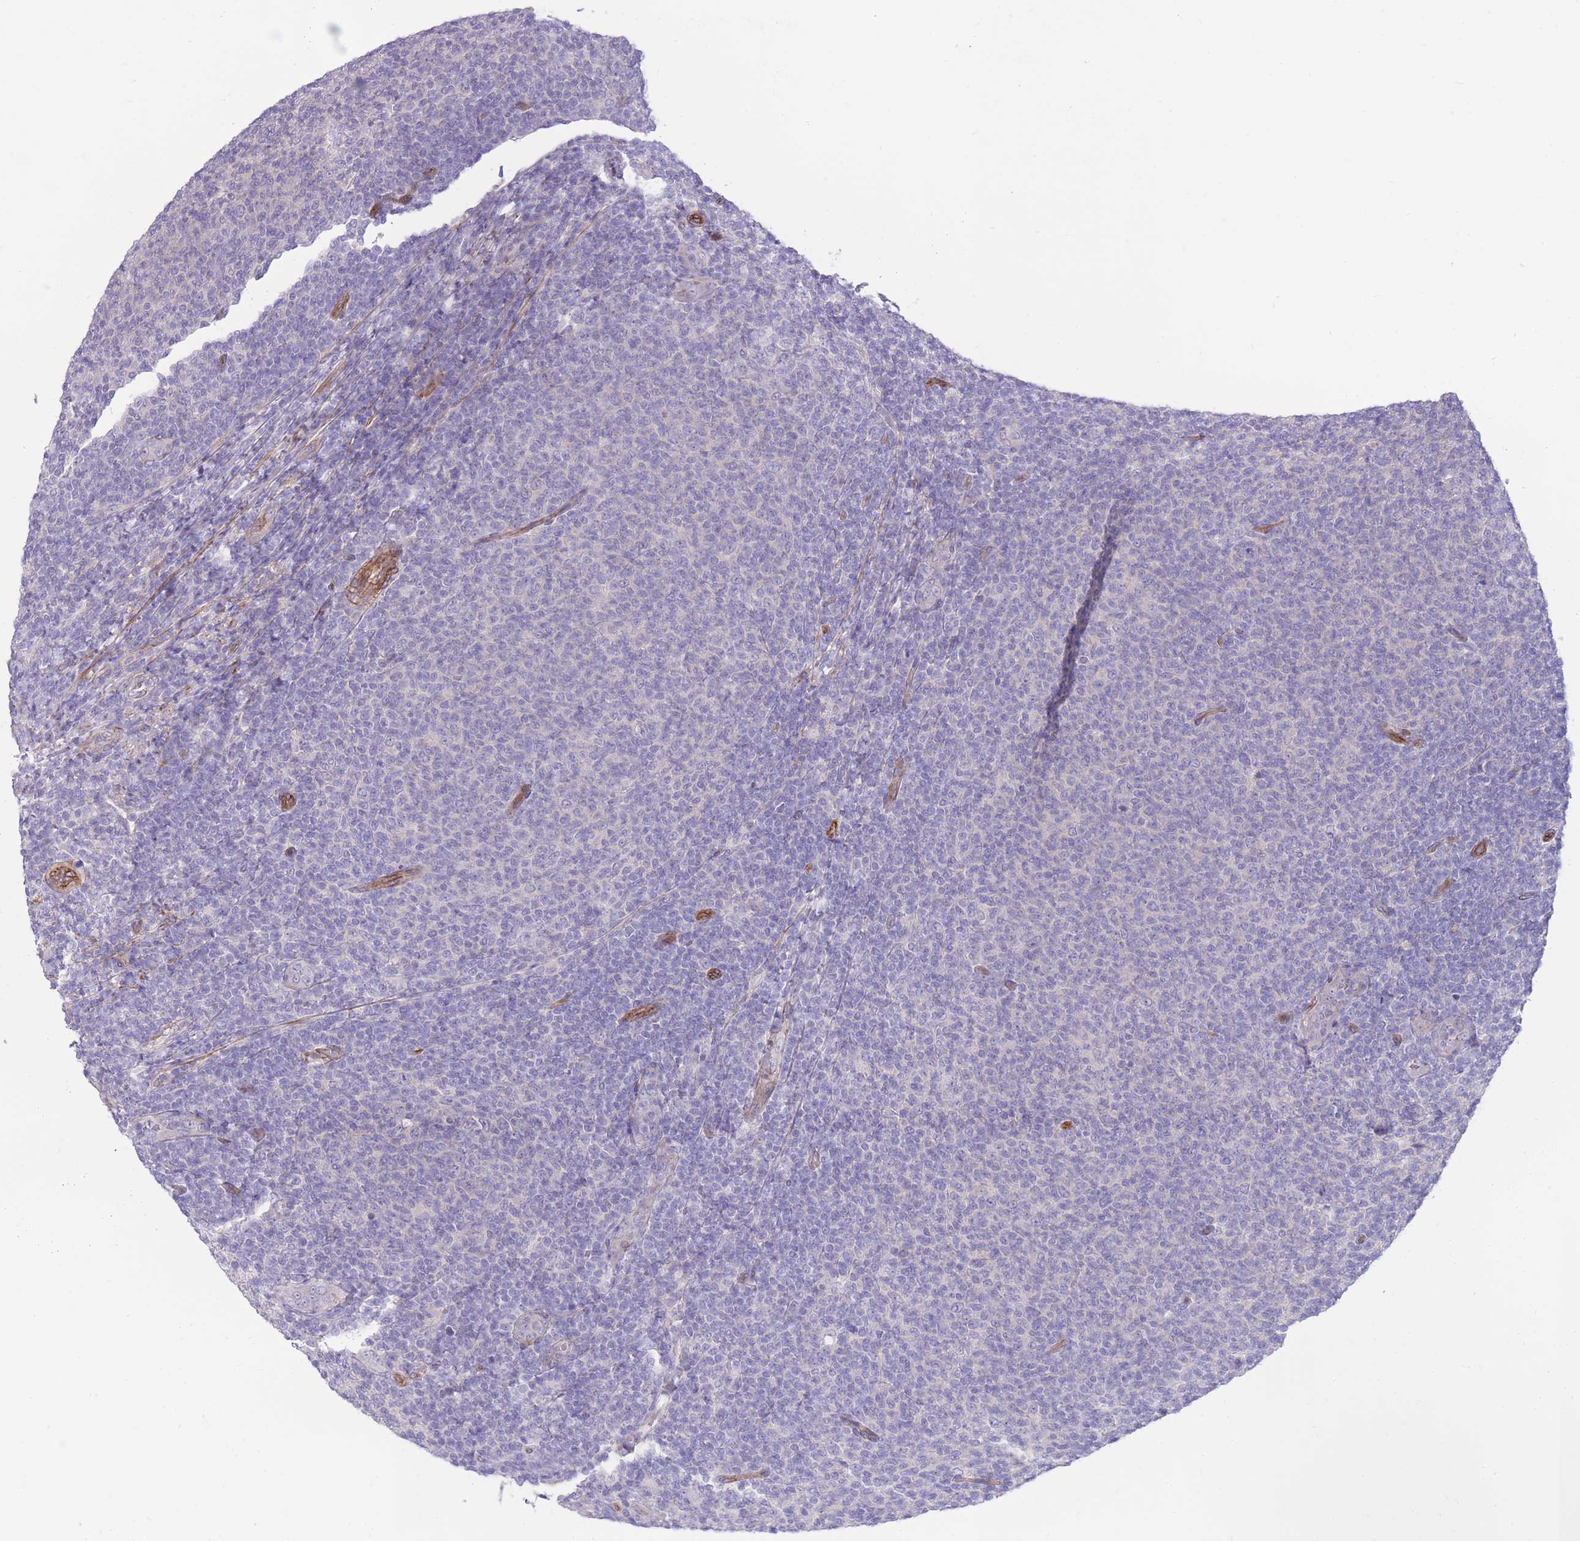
{"staining": {"intensity": "negative", "quantity": "none", "location": "none"}, "tissue": "lymphoma", "cell_type": "Tumor cells", "image_type": "cancer", "snomed": [{"axis": "morphology", "description": "Malignant lymphoma, non-Hodgkin's type, Low grade"}, {"axis": "topography", "description": "Lymph node"}], "caption": "IHC of human low-grade malignant lymphoma, non-Hodgkin's type reveals no expression in tumor cells.", "gene": "RGS11", "patient": {"sex": "male", "age": 66}}